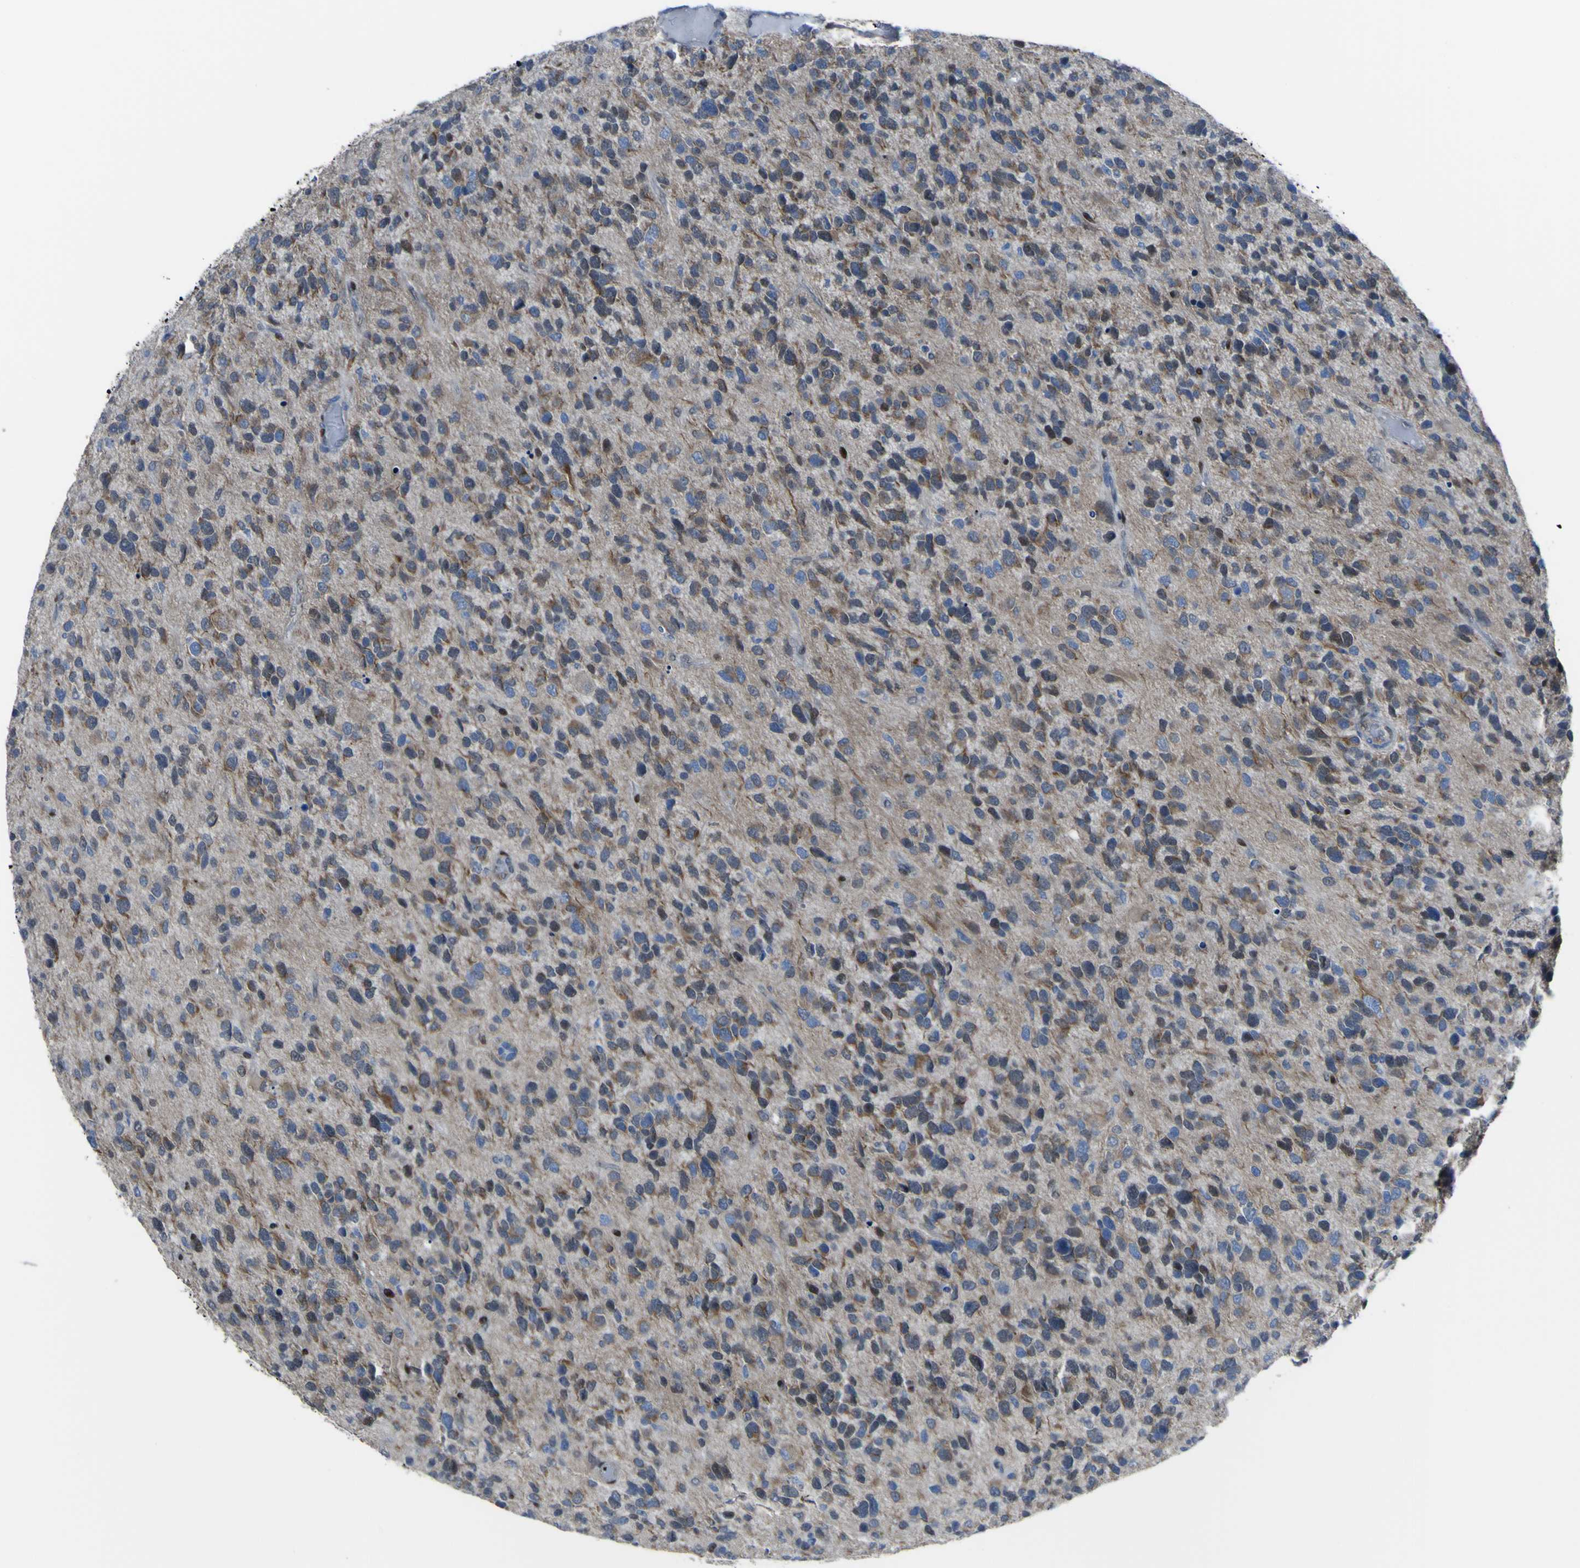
{"staining": {"intensity": "moderate", "quantity": "<25%", "location": "cytoplasmic/membranous"}, "tissue": "glioma", "cell_type": "Tumor cells", "image_type": "cancer", "snomed": [{"axis": "morphology", "description": "Glioma, malignant, High grade"}, {"axis": "topography", "description": "Brain"}], "caption": "The photomicrograph displays staining of high-grade glioma (malignant), revealing moderate cytoplasmic/membranous protein staining (brown color) within tumor cells.", "gene": "LRRN1", "patient": {"sex": "female", "age": 58}}